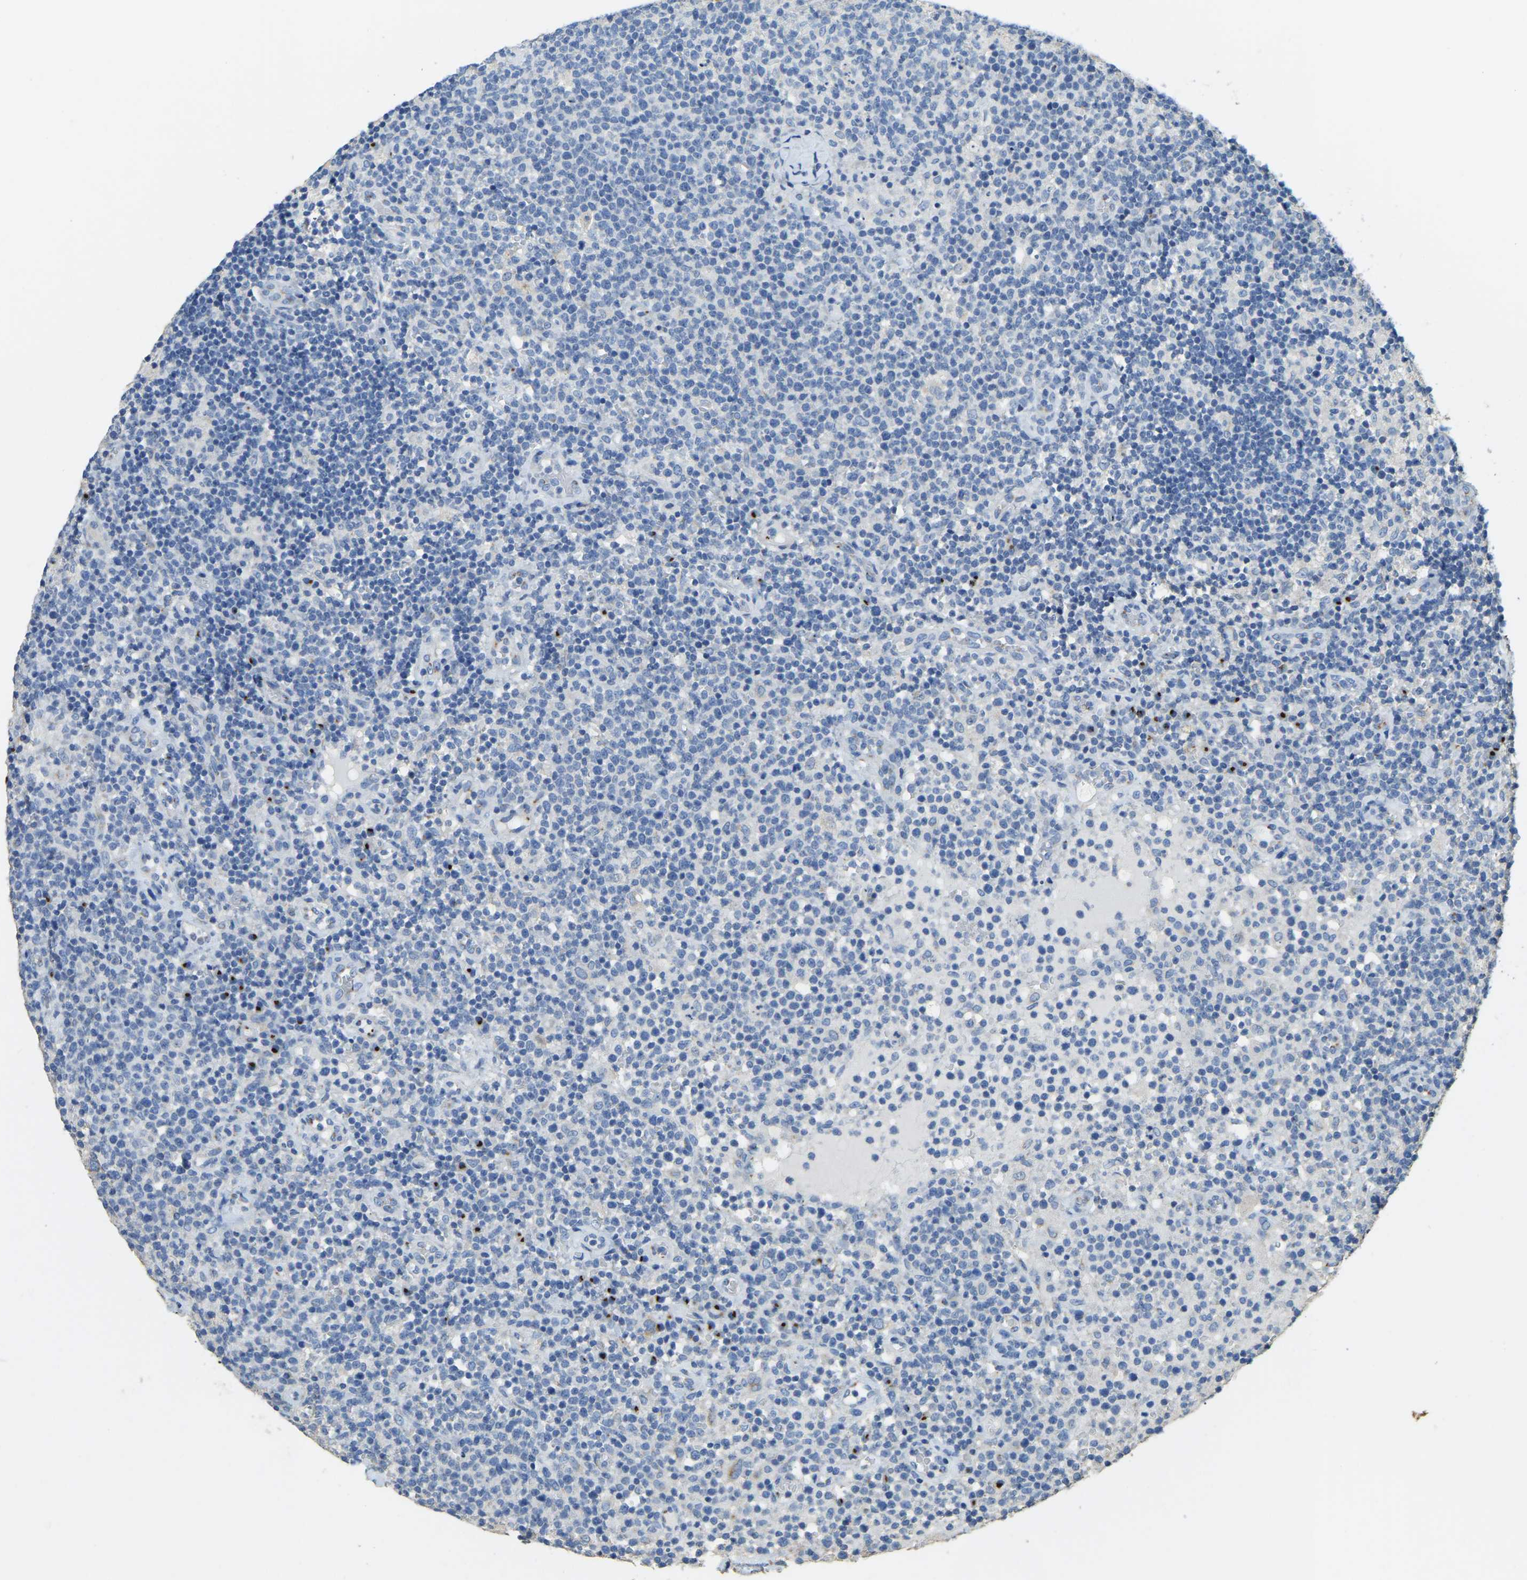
{"staining": {"intensity": "negative", "quantity": "none", "location": "none"}, "tissue": "lymphoma", "cell_type": "Tumor cells", "image_type": "cancer", "snomed": [{"axis": "morphology", "description": "Malignant lymphoma, non-Hodgkin's type, High grade"}, {"axis": "topography", "description": "Lymph node"}], "caption": "Tumor cells are negative for brown protein staining in lymphoma.", "gene": "FAM174A", "patient": {"sex": "male", "age": 61}}